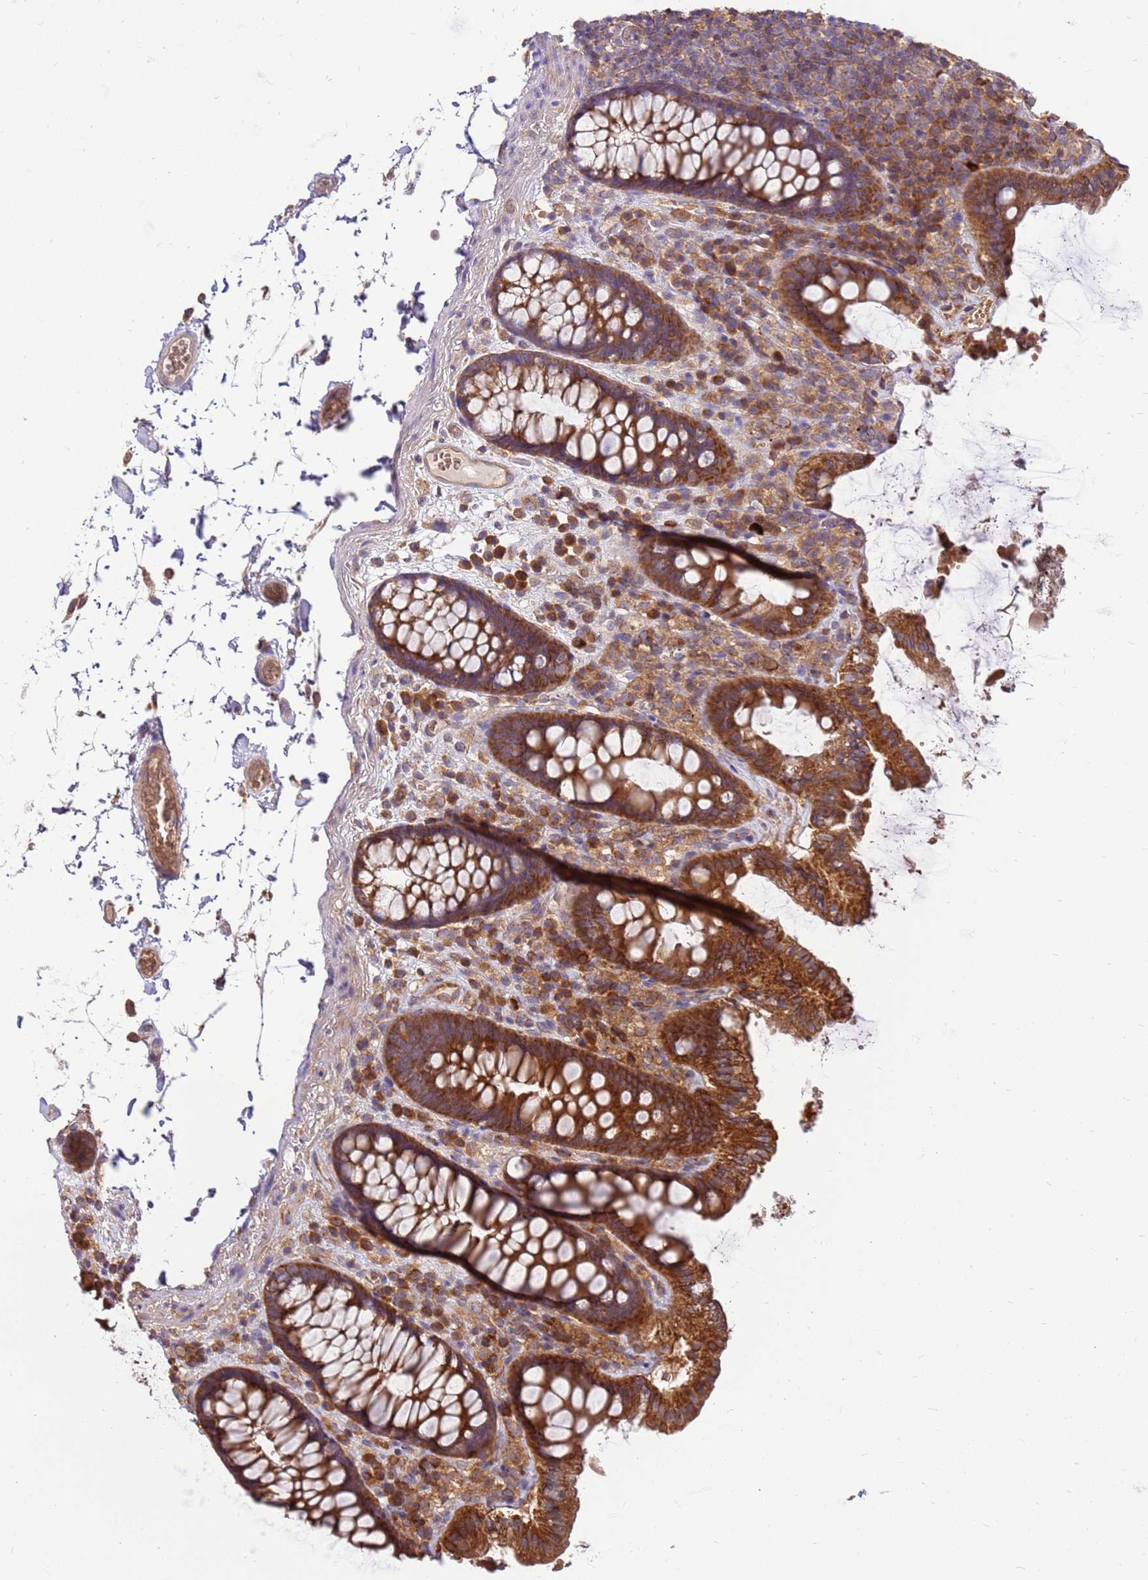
{"staining": {"intensity": "moderate", "quantity": ">75%", "location": "cytoplasmic/membranous"}, "tissue": "colon", "cell_type": "Endothelial cells", "image_type": "normal", "snomed": [{"axis": "morphology", "description": "Normal tissue, NOS"}, {"axis": "topography", "description": "Colon"}], "caption": "This image displays unremarkable colon stained with IHC to label a protein in brown. The cytoplasmic/membranous of endothelial cells show moderate positivity for the protein. Nuclei are counter-stained blue.", "gene": "SLC44A5", "patient": {"sex": "male", "age": 84}}